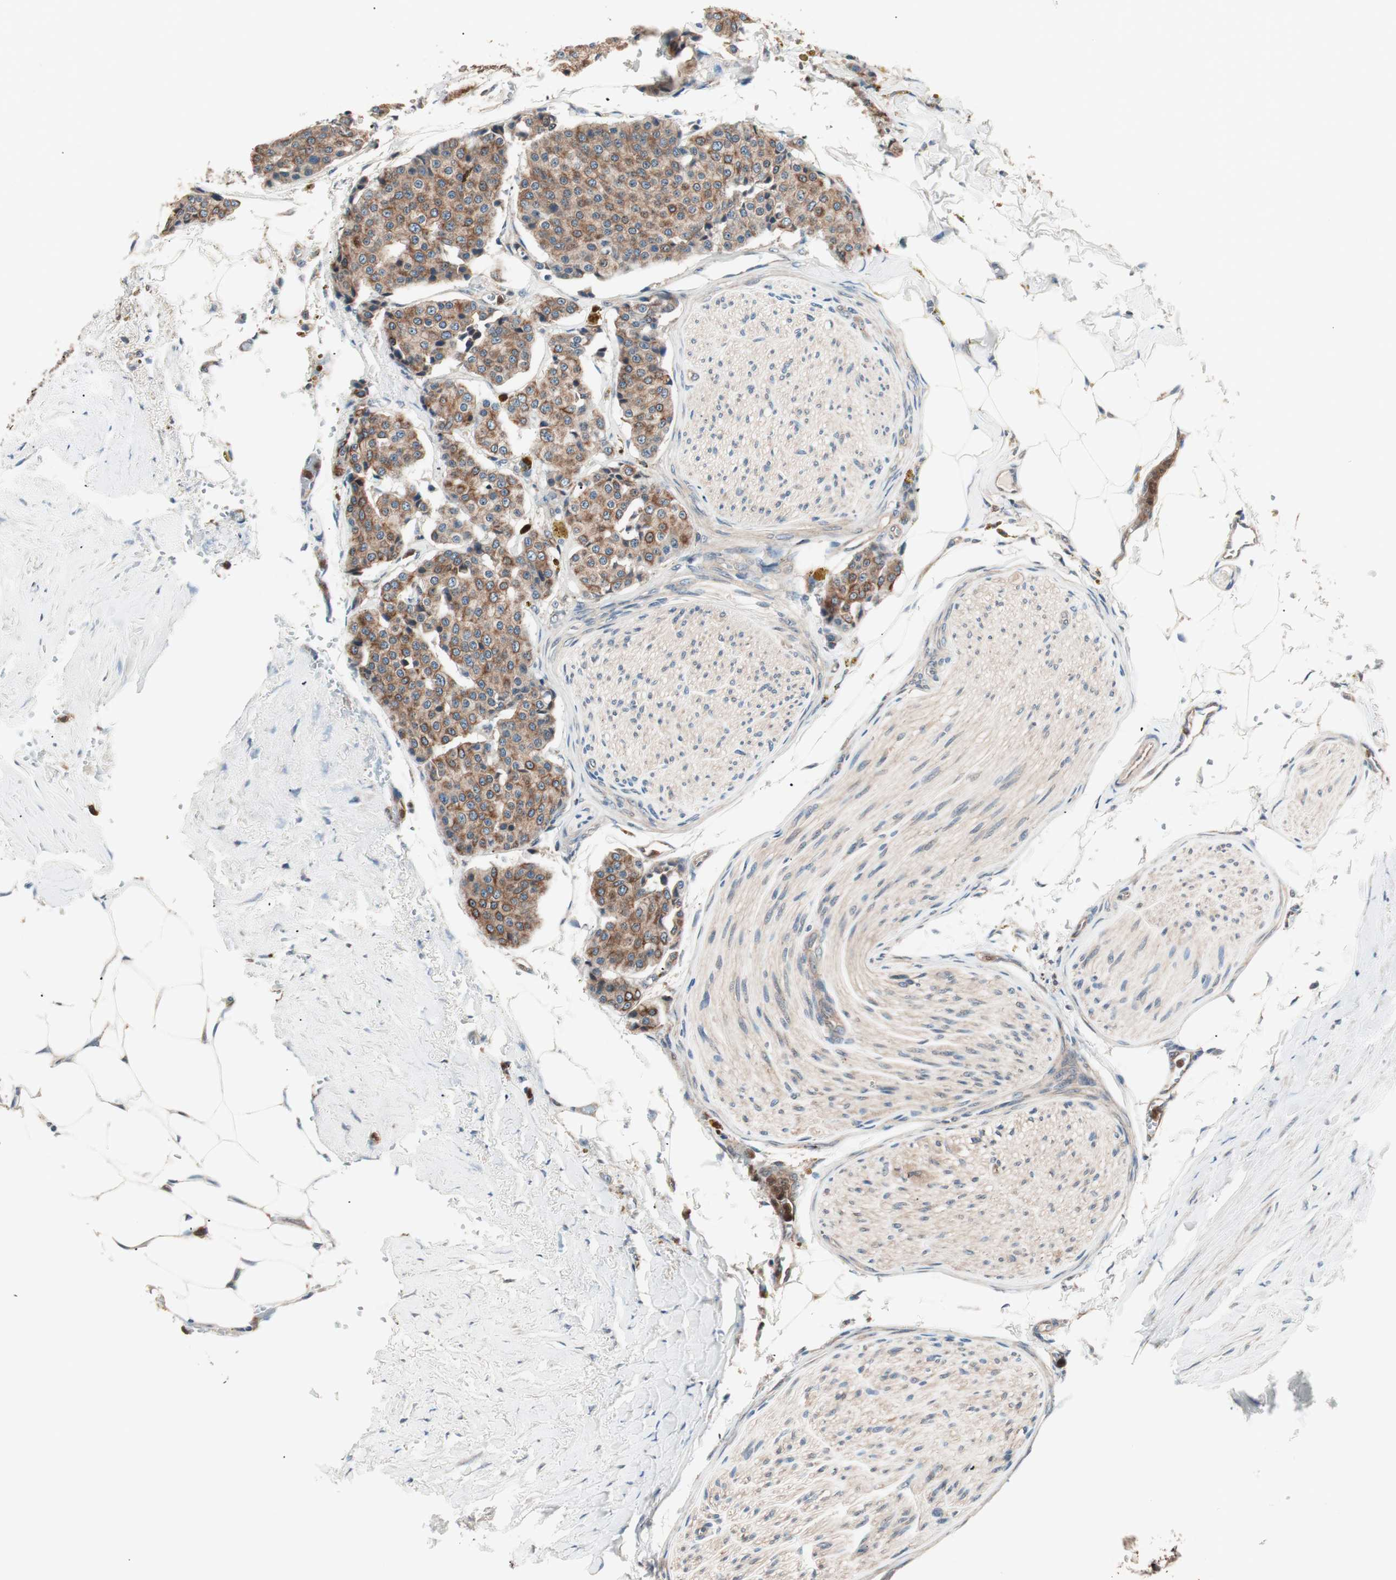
{"staining": {"intensity": "strong", "quantity": ">75%", "location": "cytoplasmic/membranous"}, "tissue": "carcinoid", "cell_type": "Tumor cells", "image_type": "cancer", "snomed": [{"axis": "morphology", "description": "Carcinoid, malignant, NOS"}, {"axis": "topography", "description": "Colon"}], "caption": "This is a micrograph of immunohistochemistry (IHC) staining of carcinoid, which shows strong staining in the cytoplasmic/membranous of tumor cells.", "gene": "TSG101", "patient": {"sex": "female", "age": 61}}